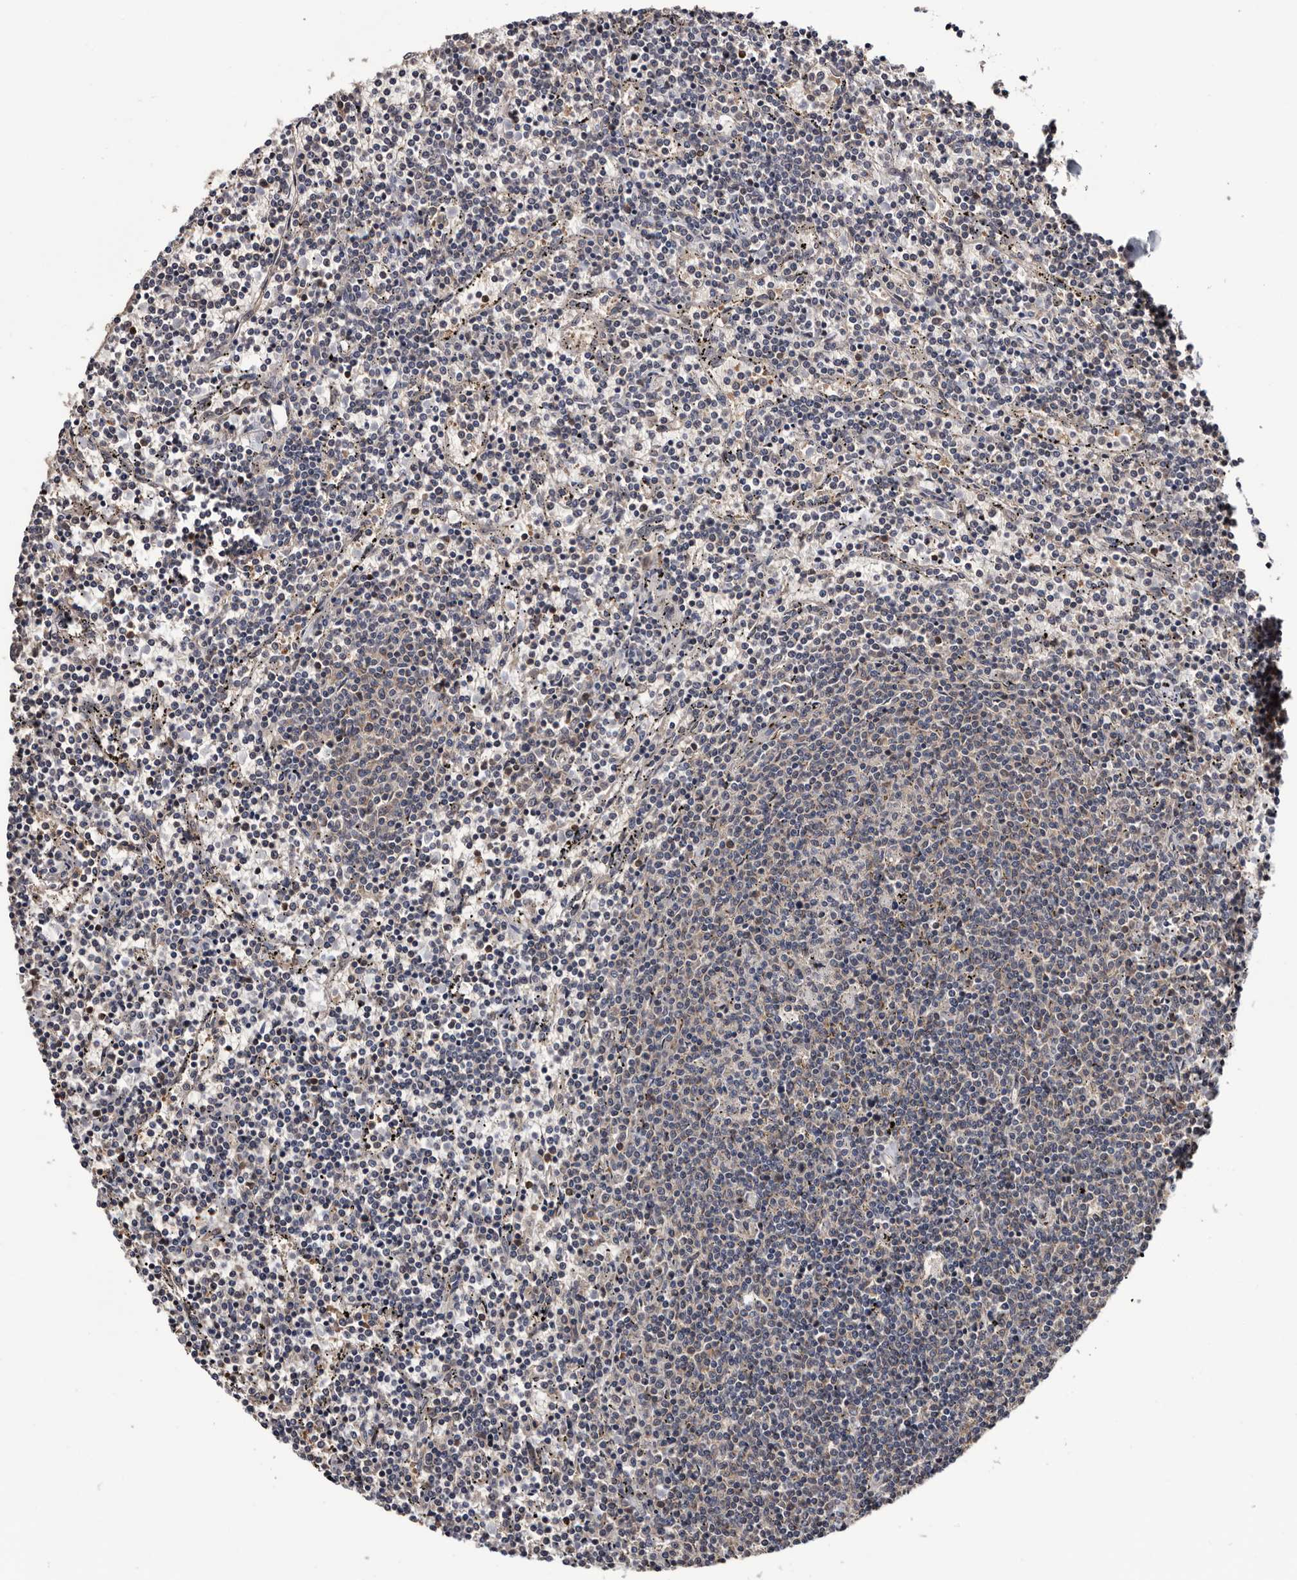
{"staining": {"intensity": "negative", "quantity": "none", "location": "none"}, "tissue": "lymphoma", "cell_type": "Tumor cells", "image_type": "cancer", "snomed": [{"axis": "morphology", "description": "Malignant lymphoma, non-Hodgkin's type, Low grade"}, {"axis": "topography", "description": "Spleen"}], "caption": "IHC of human malignant lymphoma, non-Hodgkin's type (low-grade) shows no staining in tumor cells.", "gene": "TTI2", "patient": {"sex": "female", "age": 50}}